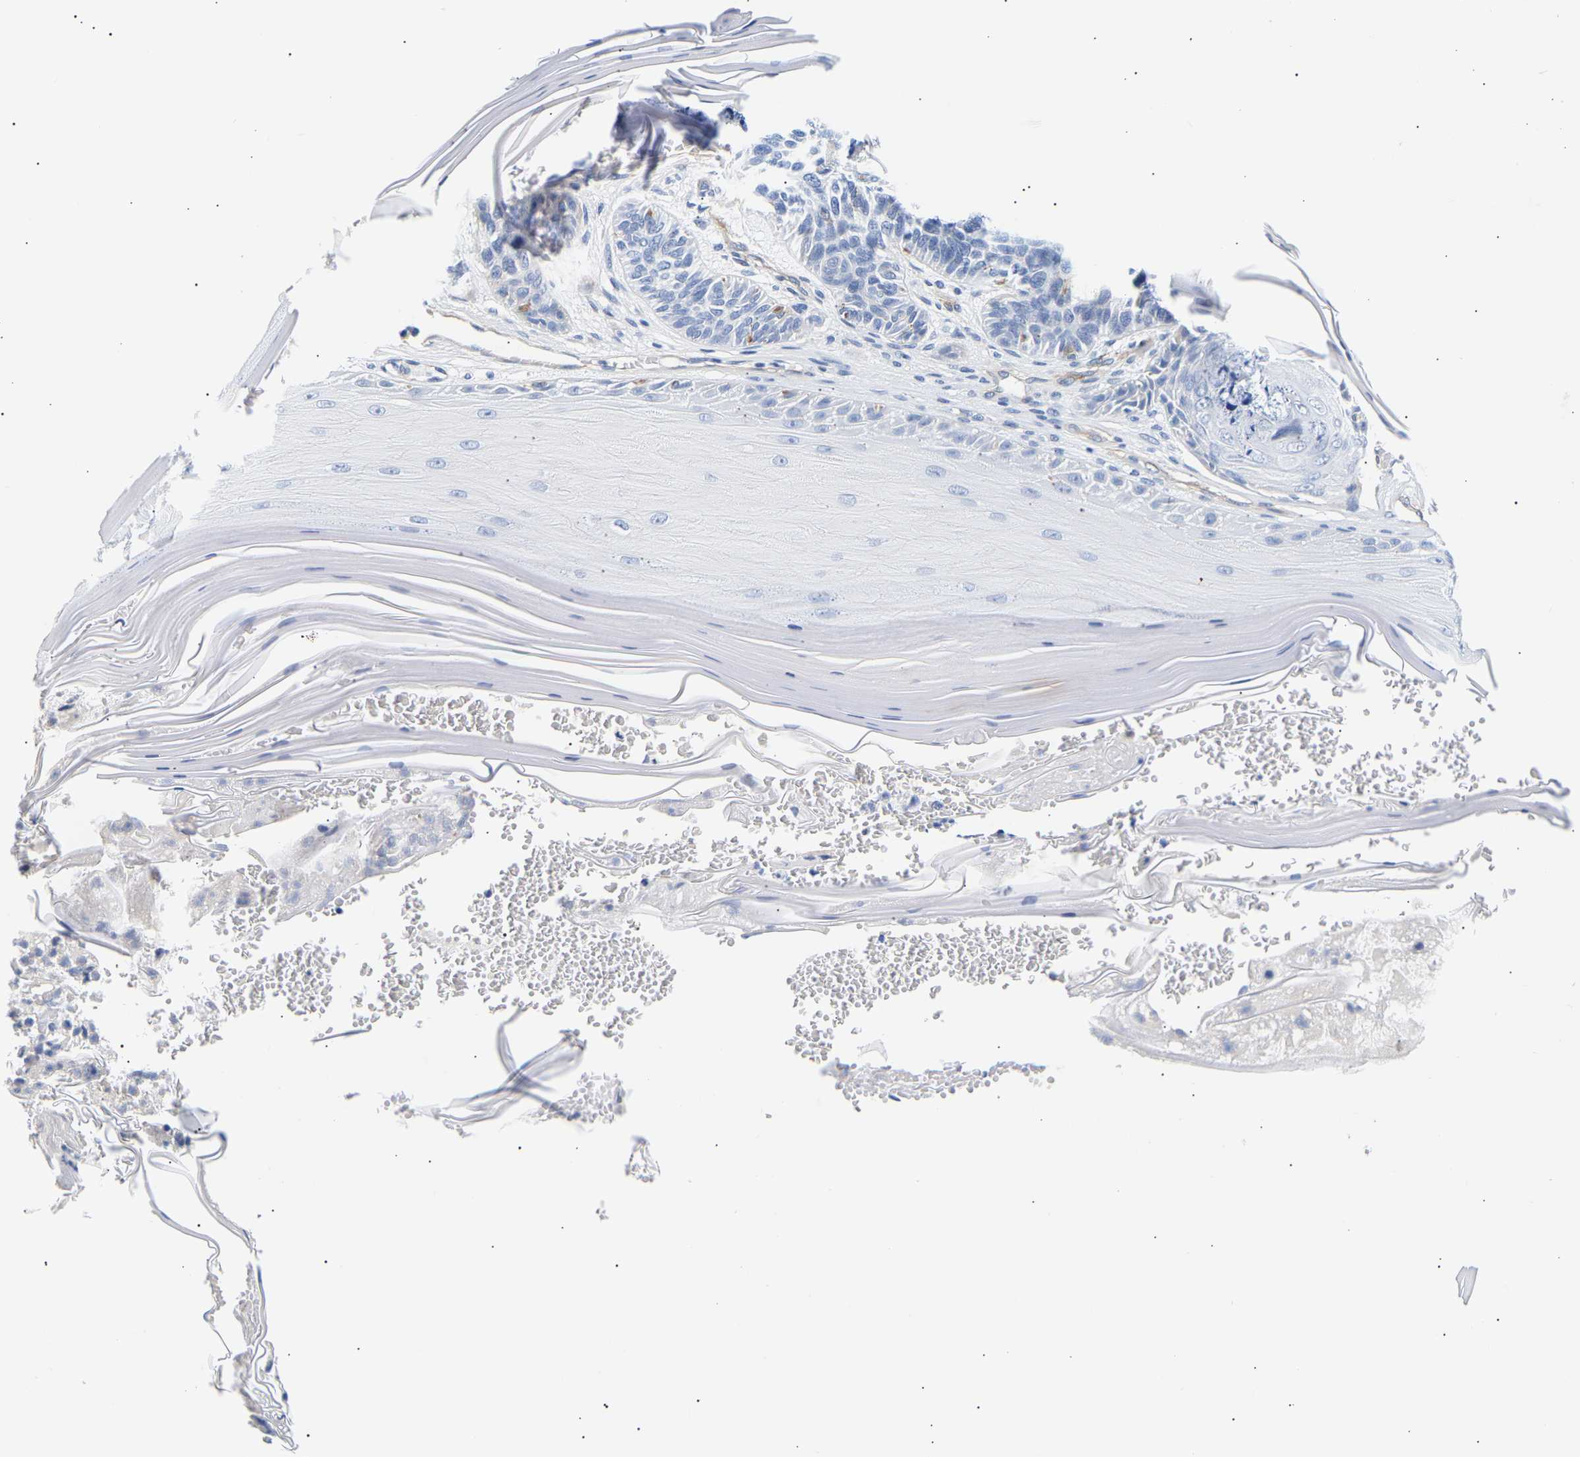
{"staining": {"intensity": "negative", "quantity": "none", "location": "none"}, "tissue": "skin cancer", "cell_type": "Tumor cells", "image_type": "cancer", "snomed": [{"axis": "morphology", "description": "Basal cell carcinoma"}, {"axis": "topography", "description": "Skin"}], "caption": "This is a micrograph of immunohistochemistry staining of skin cancer, which shows no staining in tumor cells.", "gene": "IGFBP7", "patient": {"sex": "male", "age": 55}}